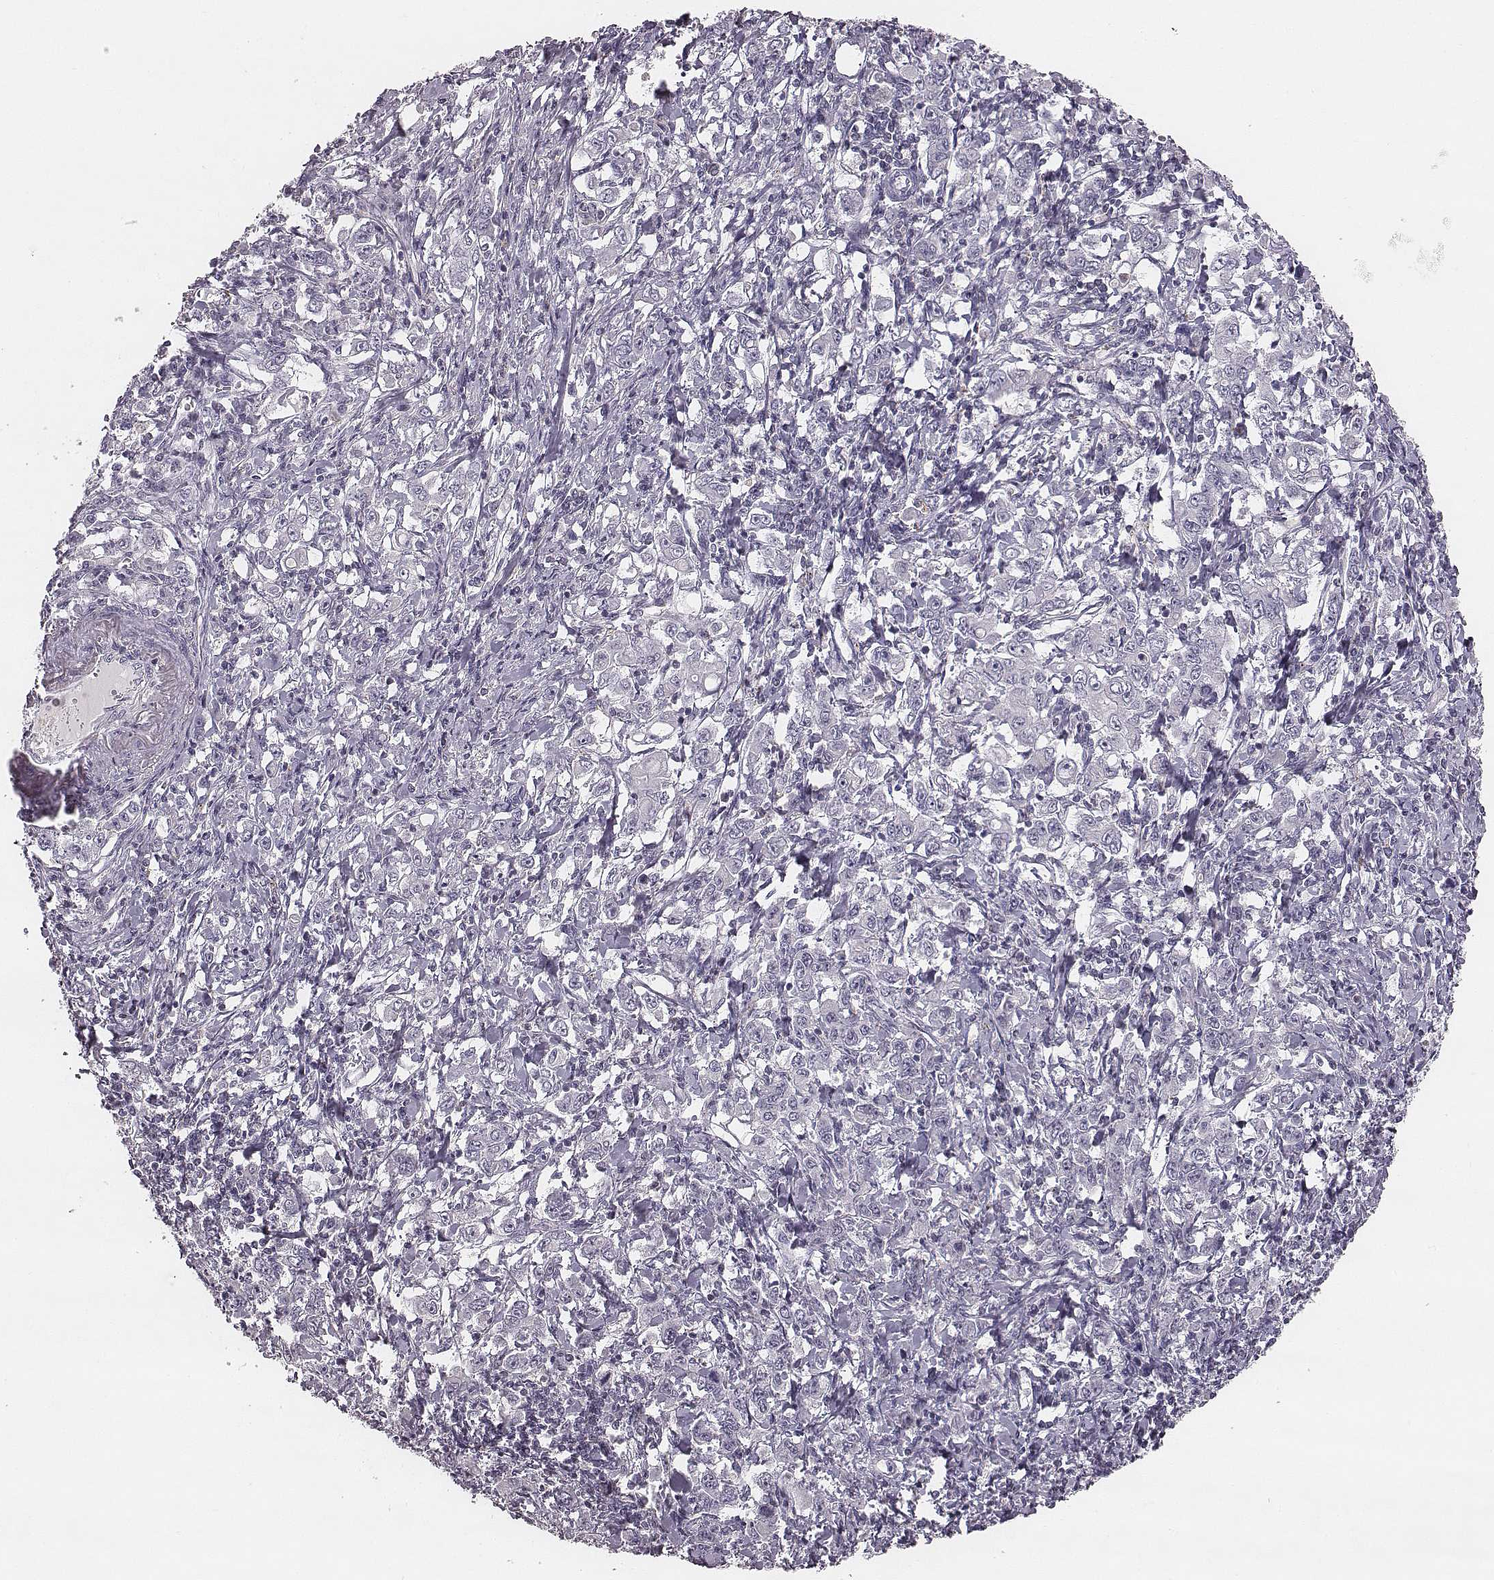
{"staining": {"intensity": "negative", "quantity": "none", "location": "none"}, "tissue": "stomach cancer", "cell_type": "Tumor cells", "image_type": "cancer", "snomed": [{"axis": "morphology", "description": "Adenocarcinoma, NOS"}, {"axis": "topography", "description": "Stomach, lower"}], "caption": "Adenocarcinoma (stomach) was stained to show a protein in brown. There is no significant expression in tumor cells.", "gene": "ZNF365", "patient": {"sex": "female", "age": 72}}